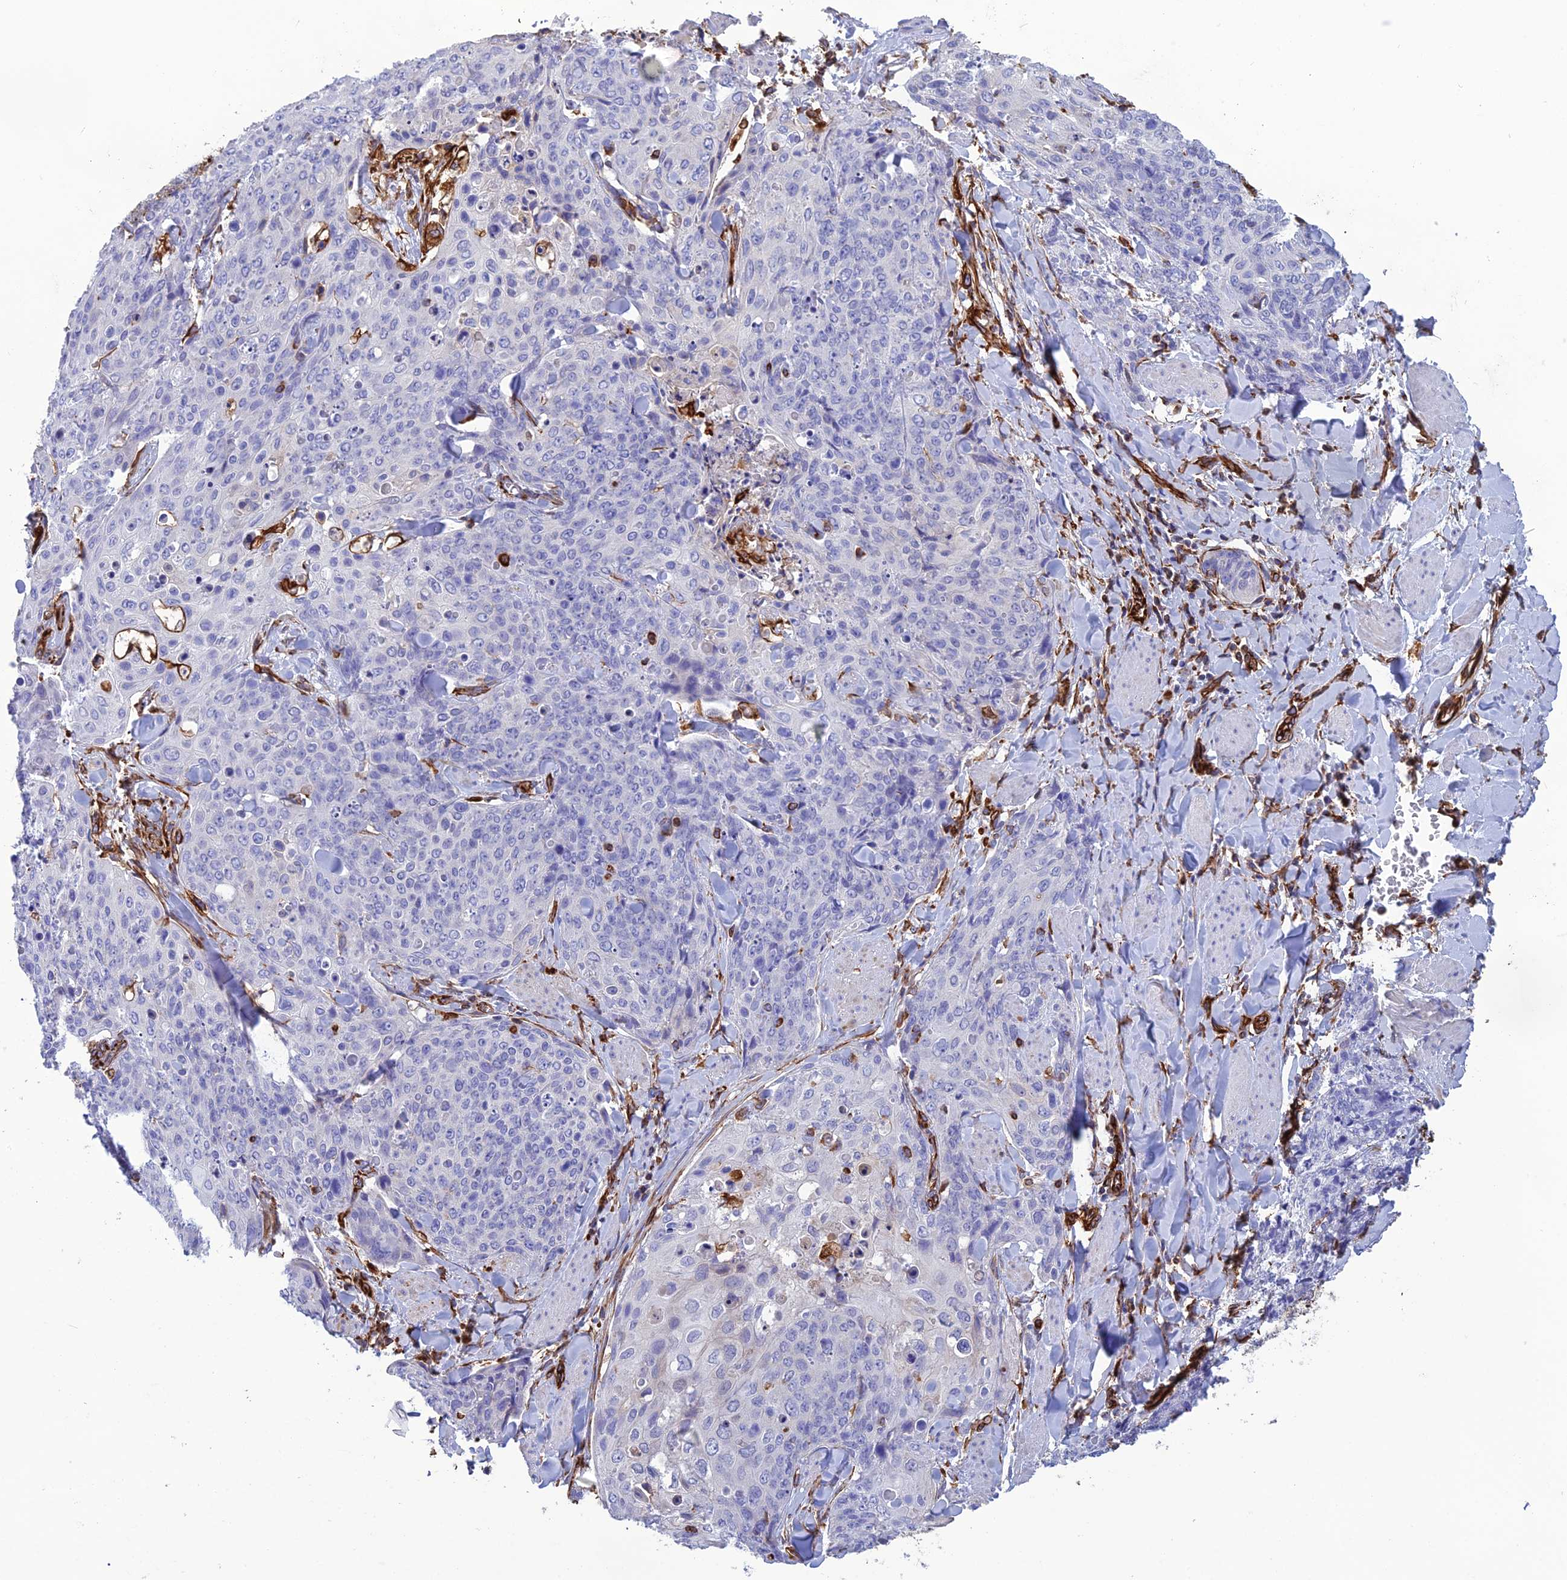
{"staining": {"intensity": "negative", "quantity": "none", "location": "none"}, "tissue": "skin cancer", "cell_type": "Tumor cells", "image_type": "cancer", "snomed": [{"axis": "morphology", "description": "Squamous cell carcinoma, NOS"}, {"axis": "topography", "description": "Skin"}, {"axis": "topography", "description": "Vulva"}], "caption": "DAB (3,3'-diaminobenzidine) immunohistochemical staining of human skin cancer displays no significant positivity in tumor cells.", "gene": "FBXL20", "patient": {"sex": "female", "age": 85}}